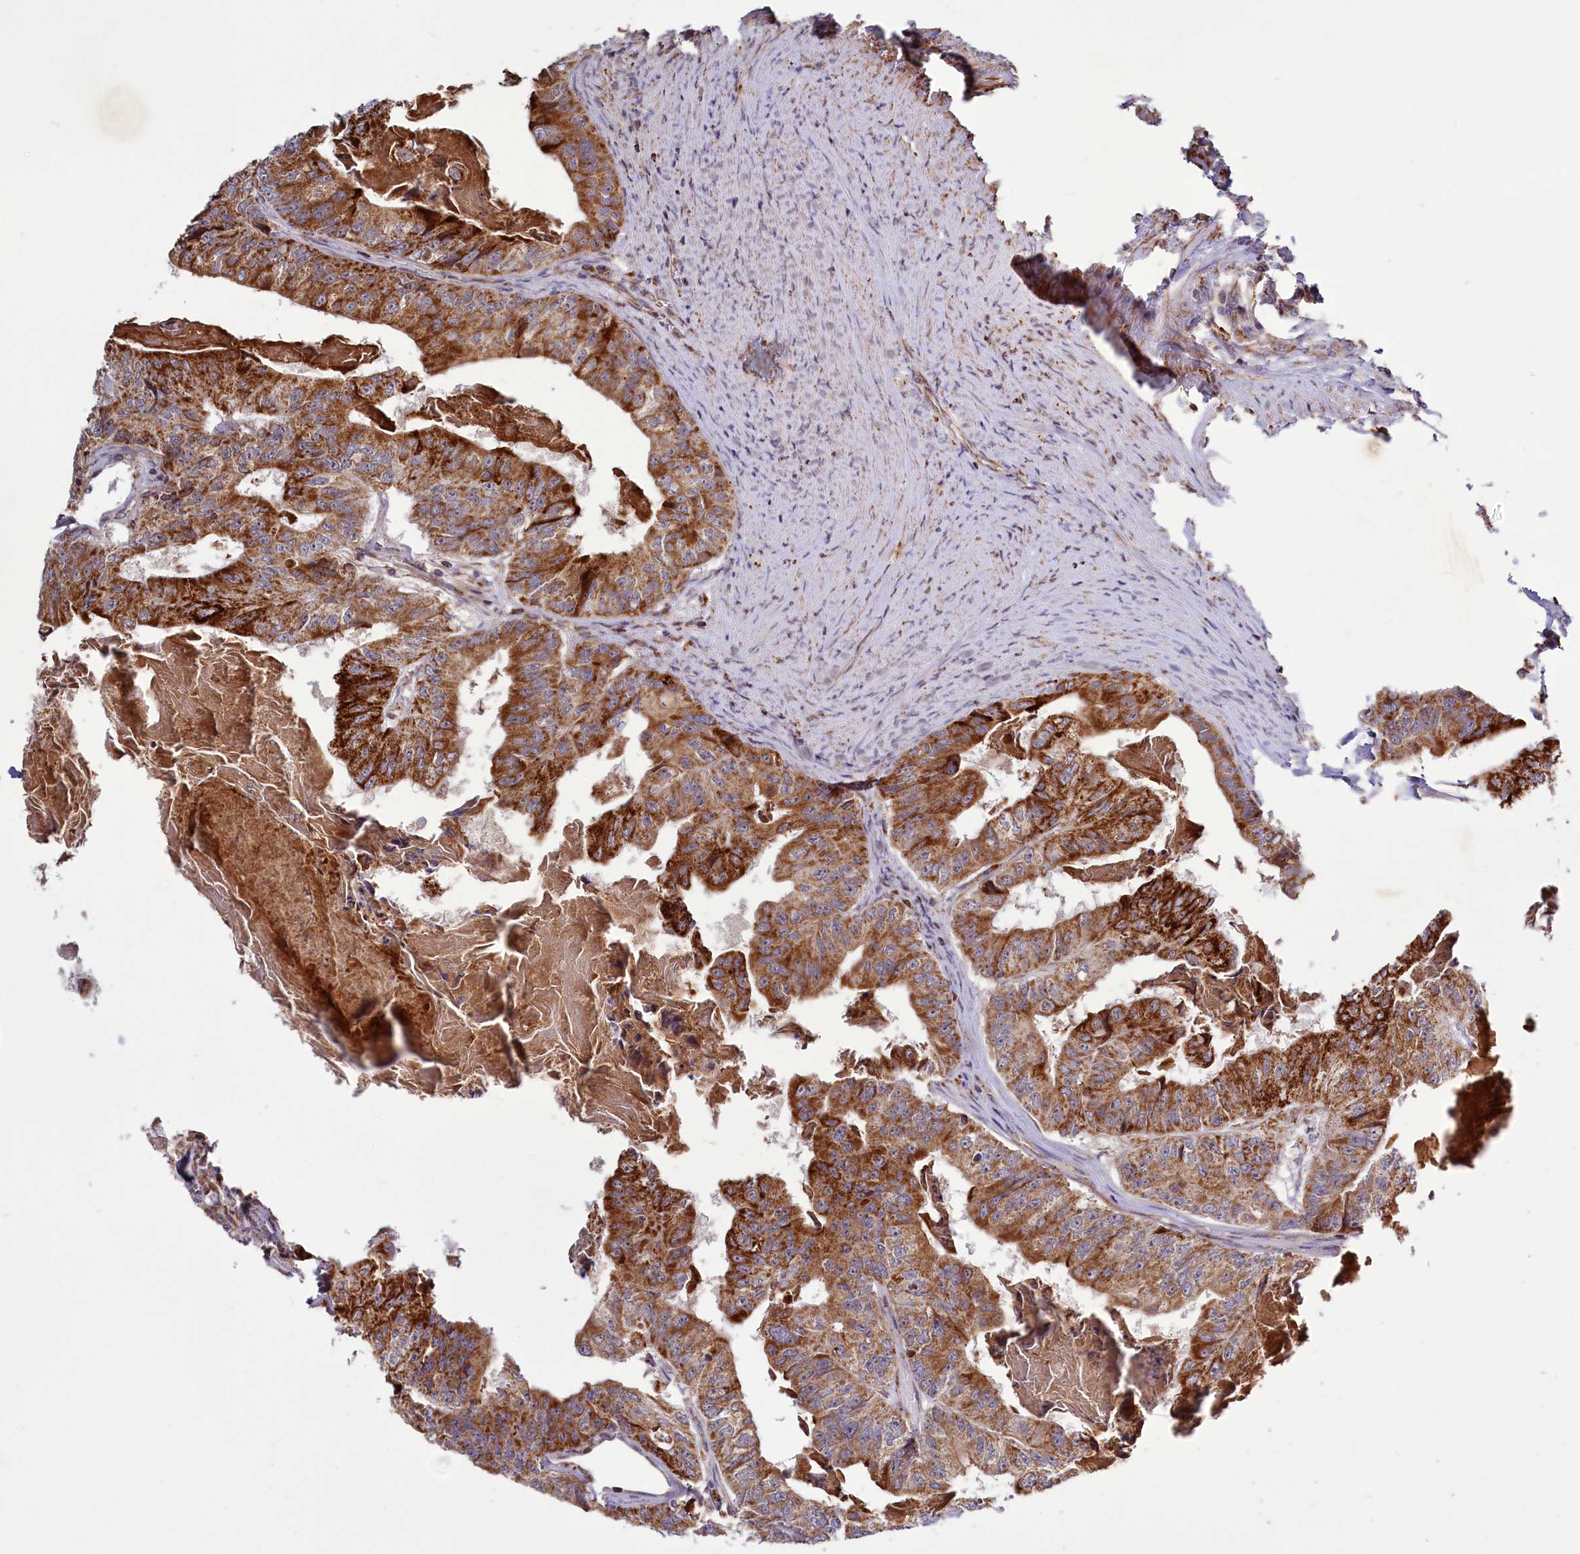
{"staining": {"intensity": "strong", "quantity": ">75%", "location": "cytoplasmic/membranous"}, "tissue": "colorectal cancer", "cell_type": "Tumor cells", "image_type": "cancer", "snomed": [{"axis": "morphology", "description": "Adenocarcinoma, NOS"}, {"axis": "topography", "description": "Colon"}], "caption": "A photomicrograph showing strong cytoplasmic/membranous expression in about >75% of tumor cells in colorectal cancer (adenocarcinoma), as visualized by brown immunohistochemical staining.", "gene": "DYNC2H1", "patient": {"sex": "female", "age": 67}}